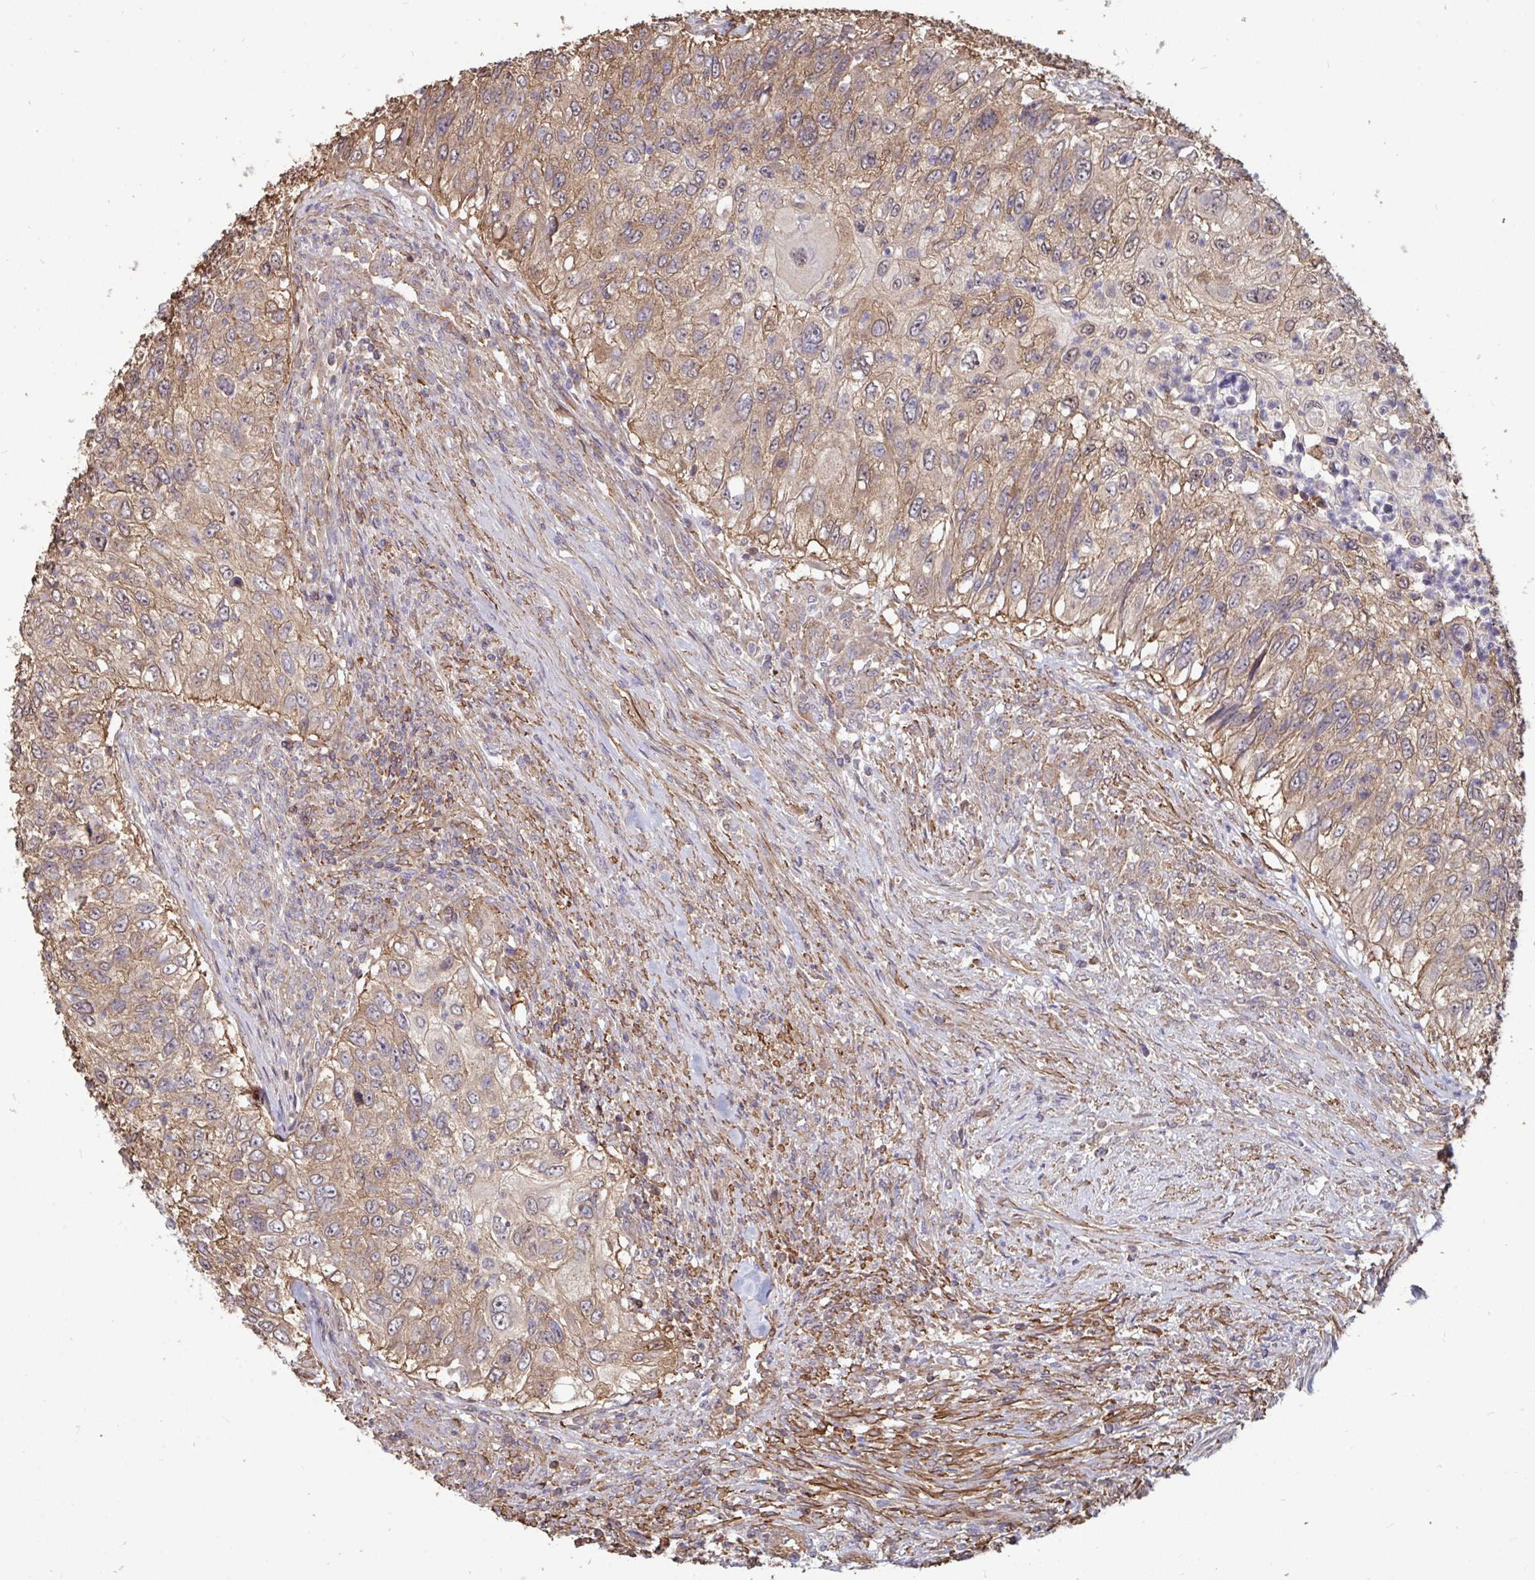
{"staining": {"intensity": "weak", "quantity": "25%-75%", "location": "cytoplasmic/membranous"}, "tissue": "urothelial cancer", "cell_type": "Tumor cells", "image_type": "cancer", "snomed": [{"axis": "morphology", "description": "Urothelial carcinoma, High grade"}, {"axis": "topography", "description": "Urinary bladder"}], "caption": "Immunohistochemistry (IHC) of urothelial cancer exhibits low levels of weak cytoplasmic/membranous expression in about 25%-75% of tumor cells. The staining was performed using DAB to visualize the protein expression in brown, while the nuclei were stained in blue with hematoxylin (Magnification: 20x).", "gene": "ISCU", "patient": {"sex": "female", "age": 60}}